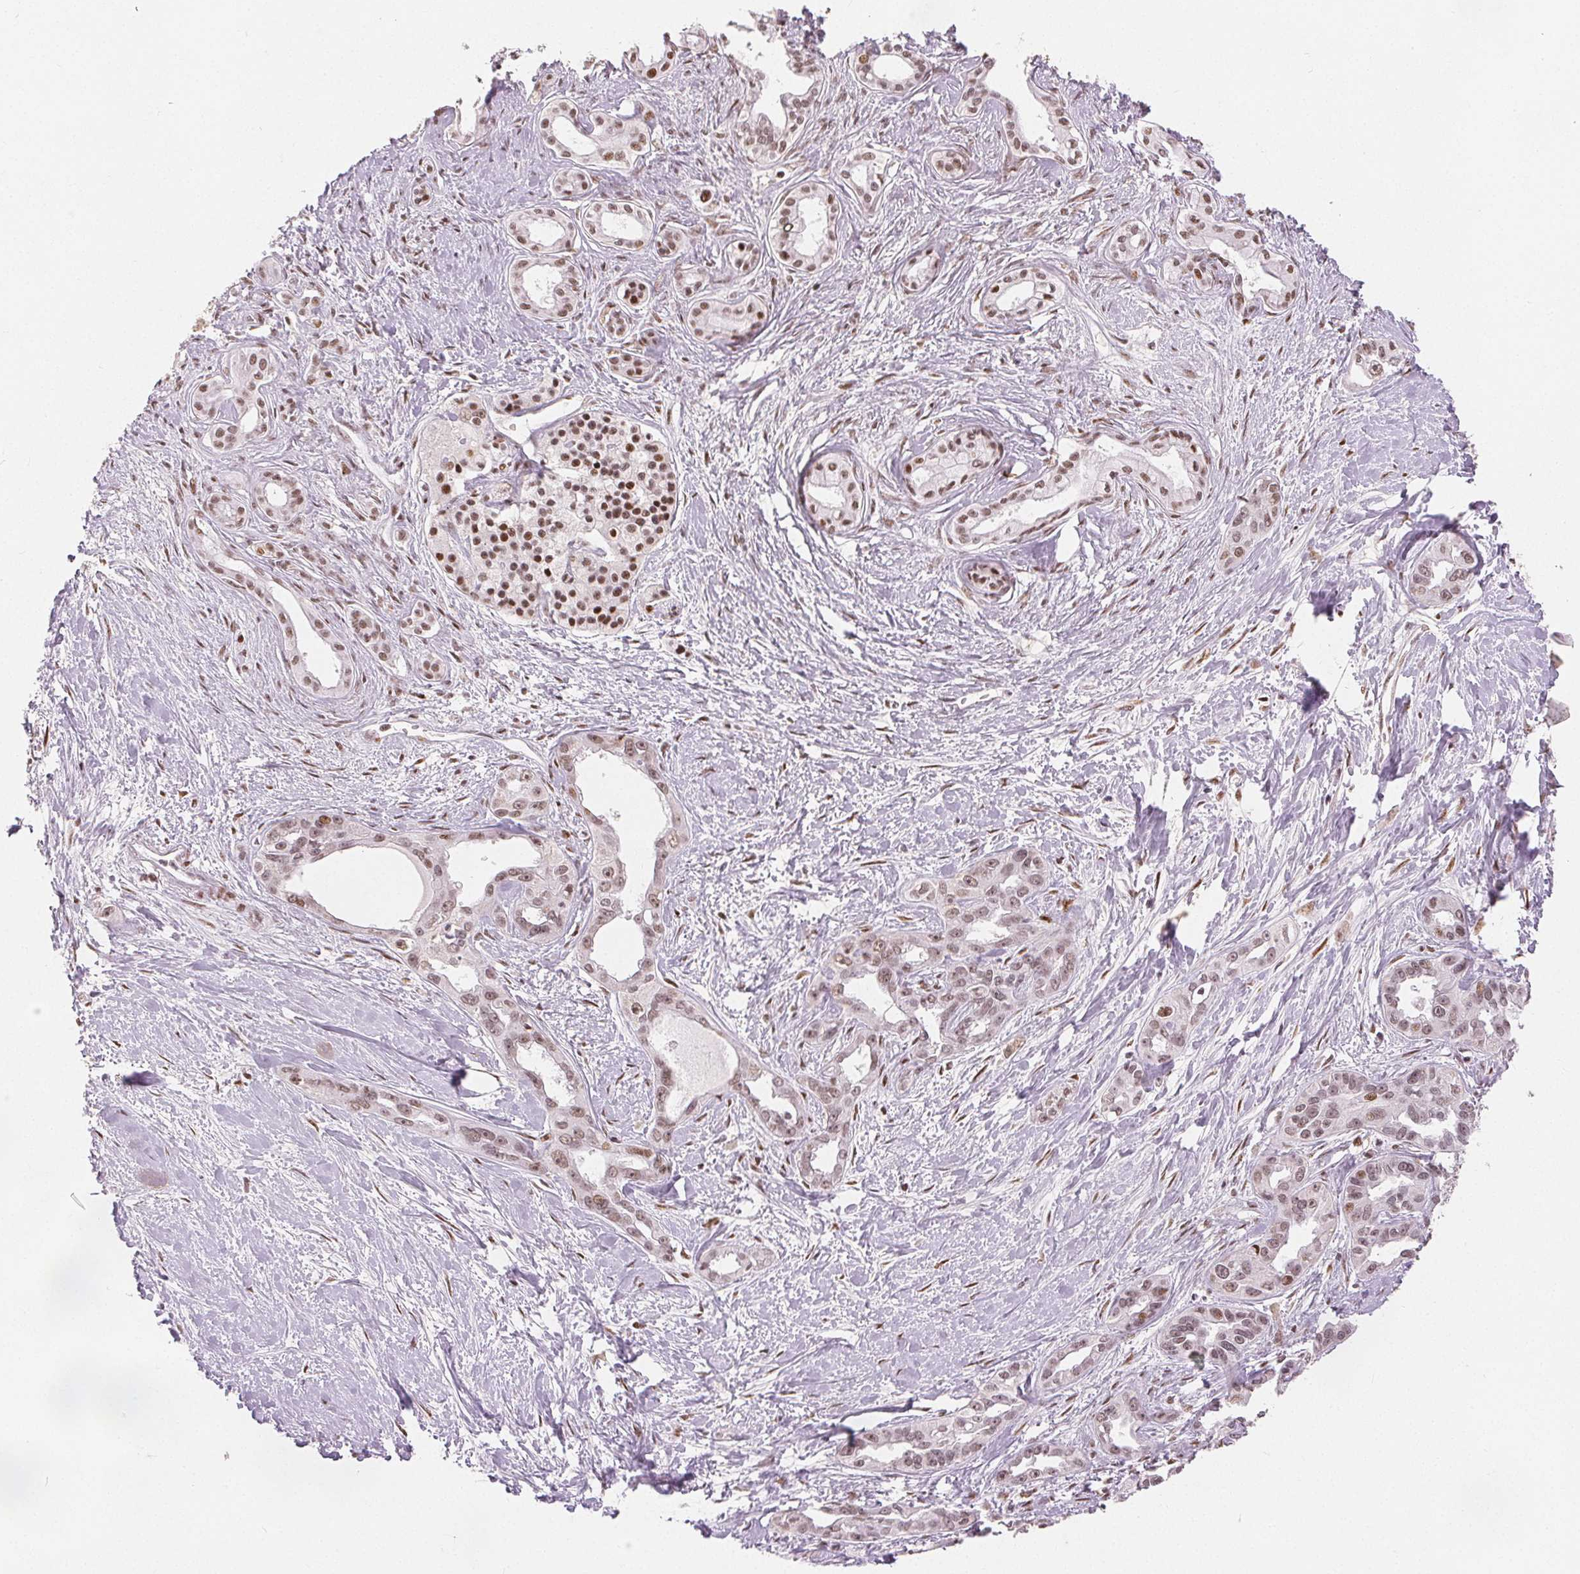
{"staining": {"intensity": "moderate", "quantity": ">75%", "location": "nuclear"}, "tissue": "pancreatic cancer", "cell_type": "Tumor cells", "image_type": "cancer", "snomed": [{"axis": "morphology", "description": "Adenocarcinoma, NOS"}, {"axis": "topography", "description": "Pancreas"}], "caption": "Pancreatic cancer (adenocarcinoma) tissue demonstrates moderate nuclear positivity in approximately >75% of tumor cells (IHC, brightfield microscopy, high magnification).", "gene": "ZNF703", "patient": {"sex": "female", "age": 50}}